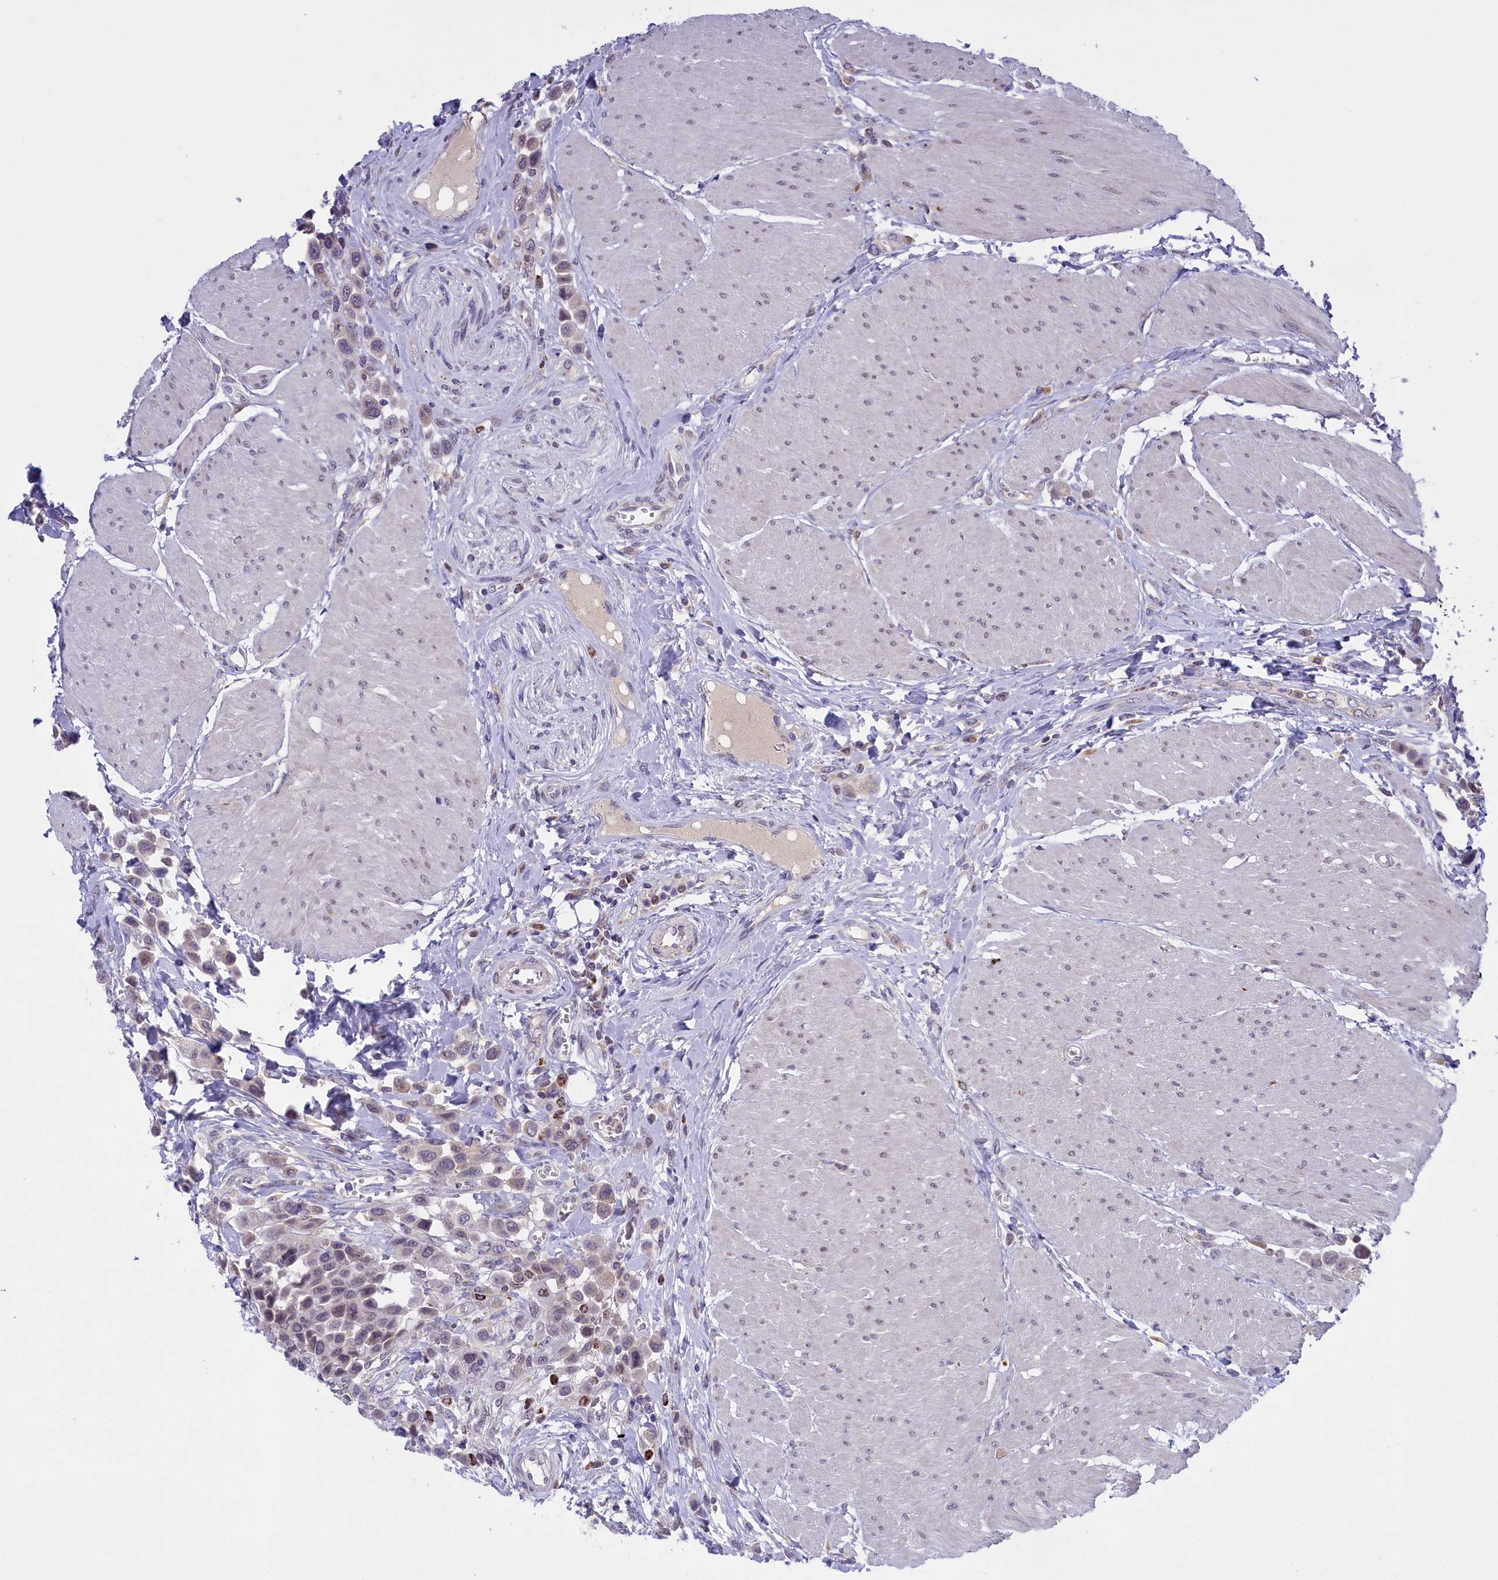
{"staining": {"intensity": "weak", "quantity": "25%-75%", "location": "nuclear"}, "tissue": "urothelial cancer", "cell_type": "Tumor cells", "image_type": "cancer", "snomed": [{"axis": "morphology", "description": "Urothelial carcinoma, High grade"}, {"axis": "topography", "description": "Urinary bladder"}], "caption": "Immunohistochemical staining of urothelial carcinoma (high-grade) shows weak nuclear protein staining in approximately 25%-75% of tumor cells. (DAB = brown stain, brightfield microscopy at high magnification).", "gene": "FAM149B1", "patient": {"sex": "male", "age": 50}}